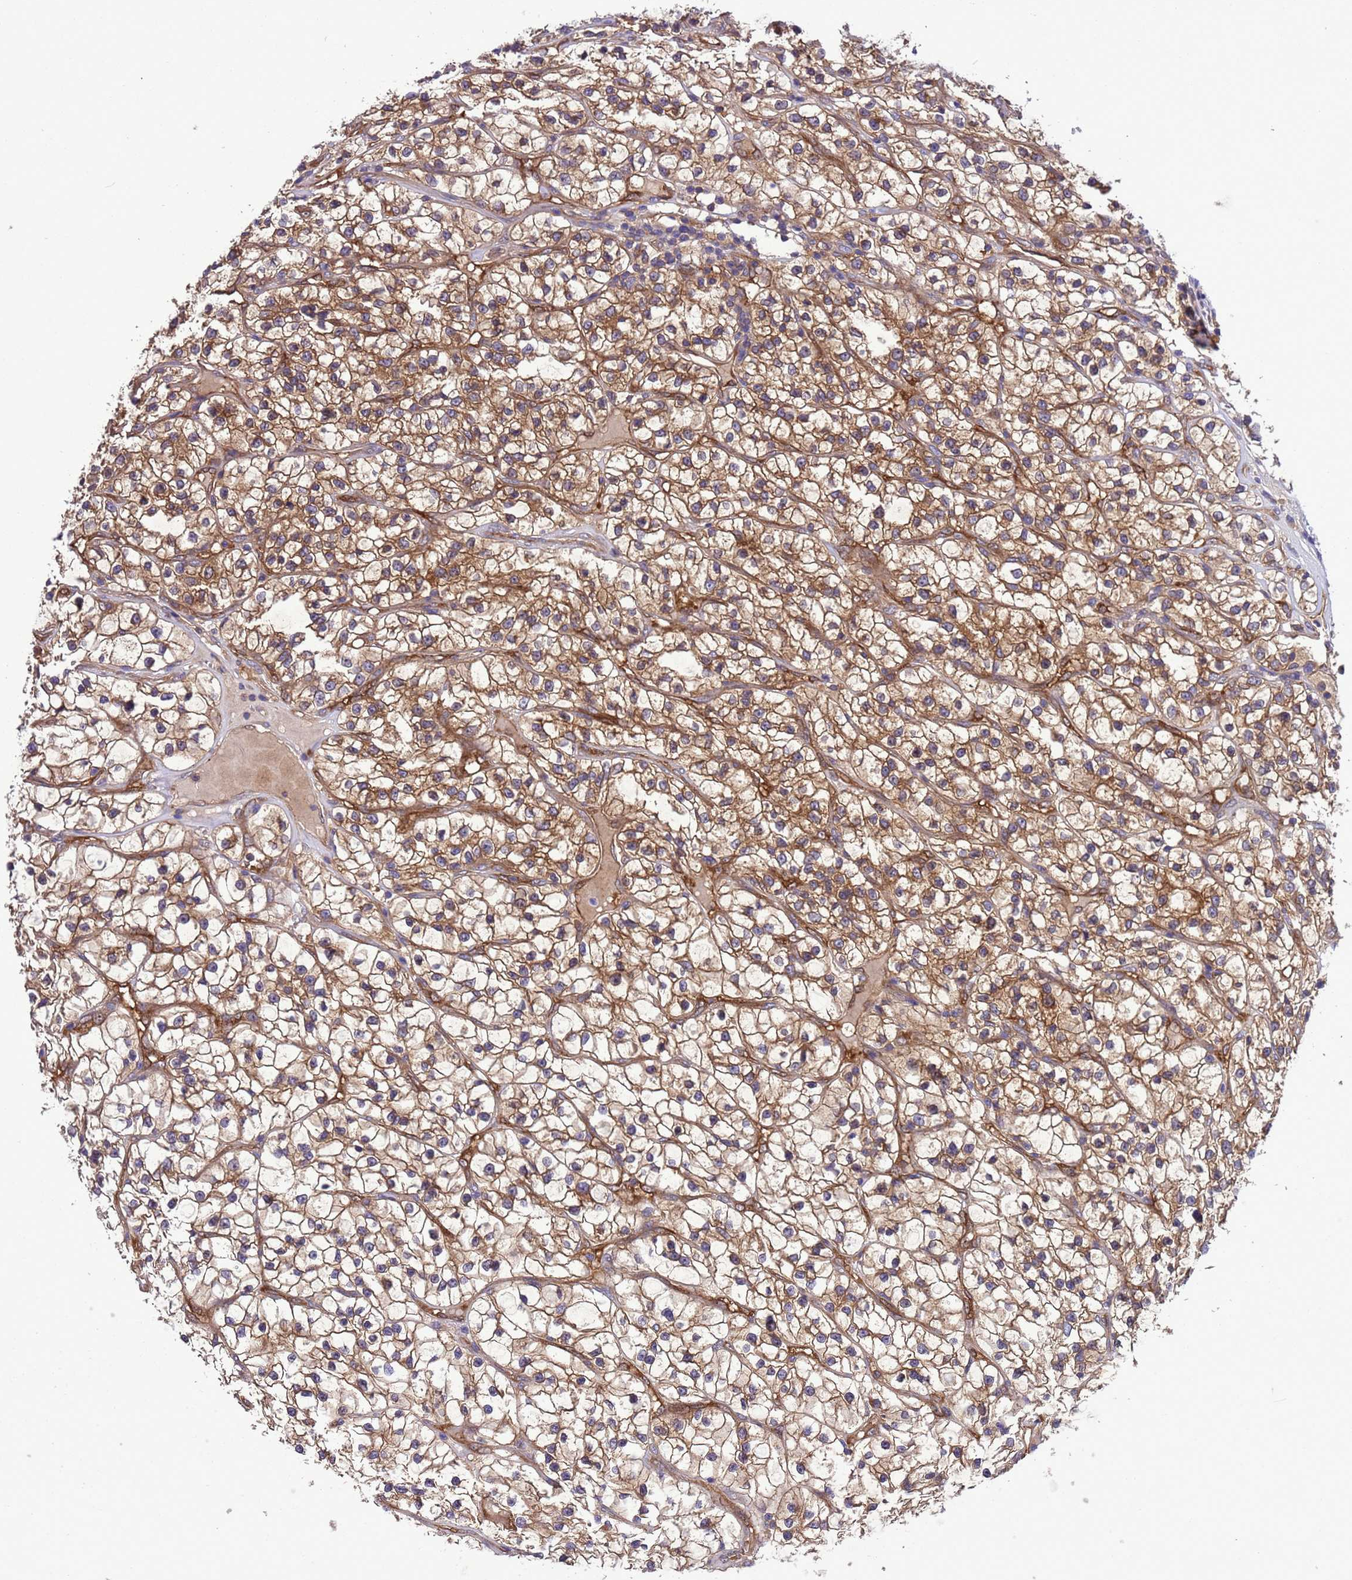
{"staining": {"intensity": "moderate", "quantity": ">75%", "location": "cytoplasmic/membranous"}, "tissue": "renal cancer", "cell_type": "Tumor cells", "image_type": "cancer", "snomed": [{"axis": "morphology", "description": "Adenocarcinoma, NOS"}, {"axis": "topography", "description": "Kidney"}], "caption": "Protein expression analysis of renal cancer demonstrates moderate cytoplasmic/membranous expression in approximately >75% of tumor cells.", "gene": "RABEP2", "patient": {"sex": "female", "age": 57}}